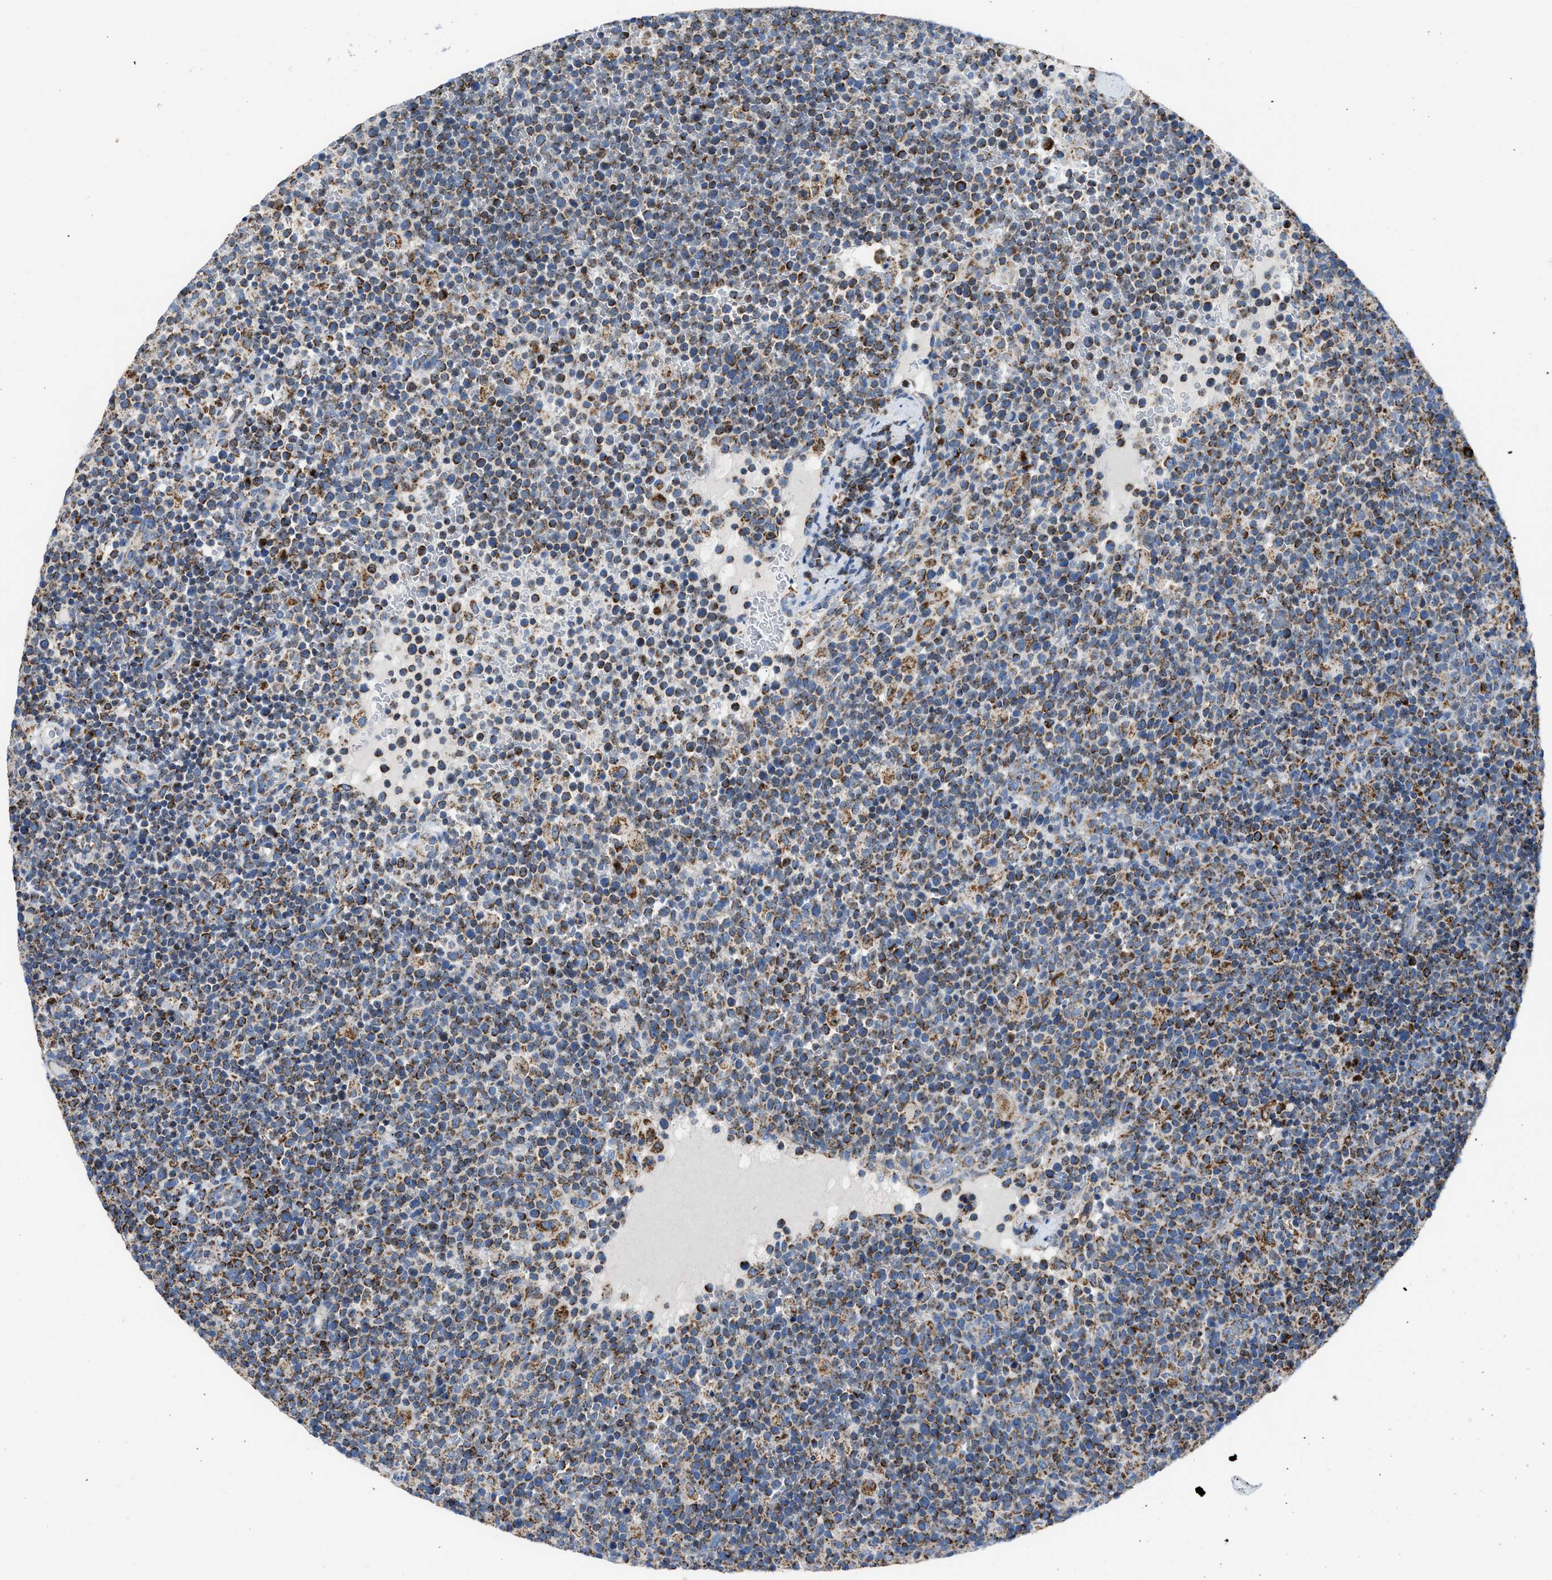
{"staining": {"intensity": "moderate", "quantity": ">75%", "location": "cytoplasmic/membranous"}, "tissue": "lymphoma", "cell_type": "Tumor cells", "image_type": "cancer", "snomed": [{"axis": "morphology", "description": "Malignant lymphoma, non-Hodgkin's type, High grade"}, {"axis": "topography", "description": "Lymph node"}], "caption": "The photomicrograph shows a brown stain indicating the presence of a protein in the cytoplasmic/membranous of tumor cells in high-grade malignant lymphoma, non-Hodgkin's type.", "gene": "ETFB", "patient": {"sex": "male", "age": 61}}